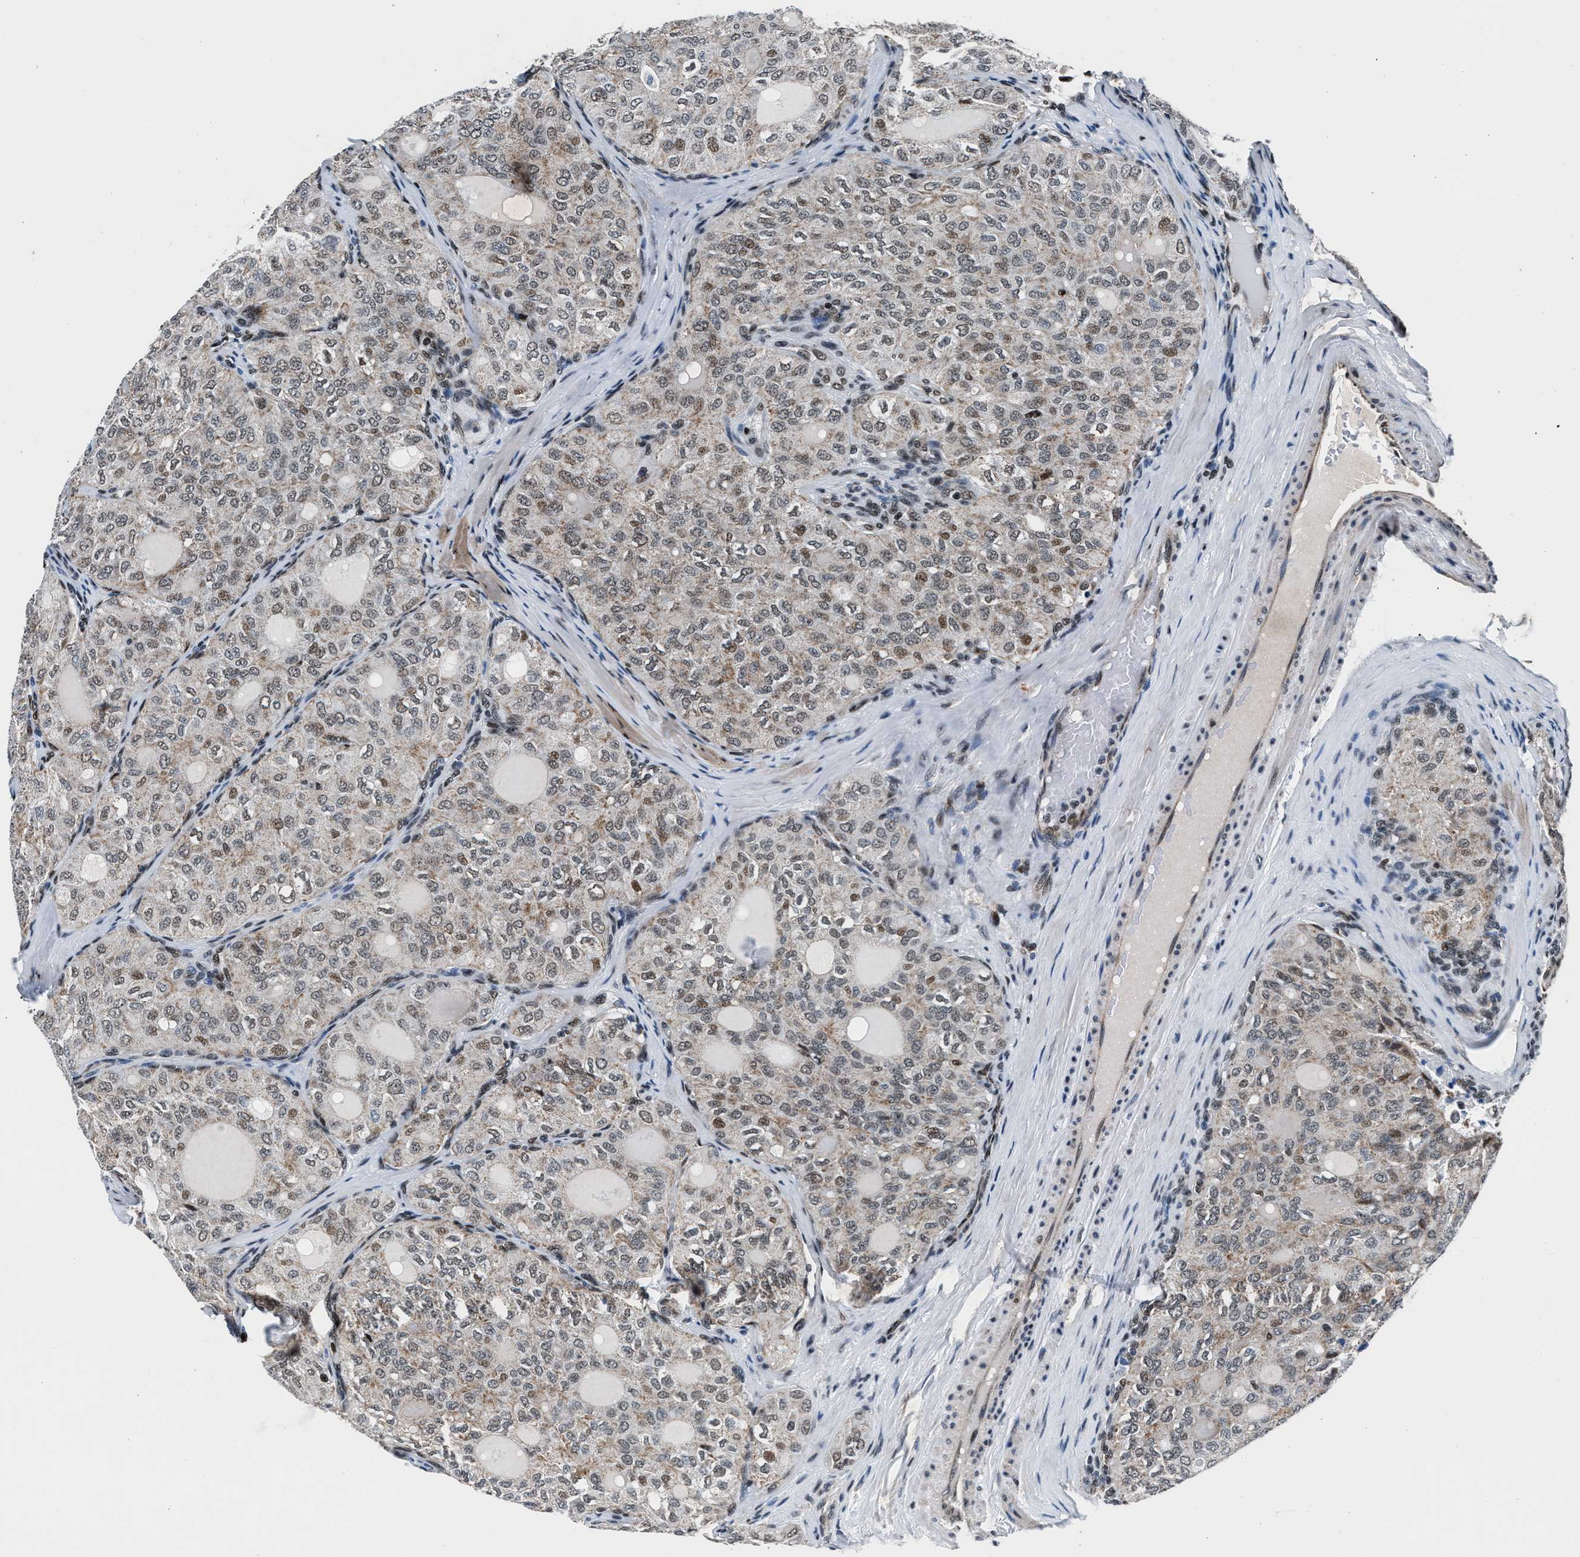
{"staining": {"intensity": "moderate", "quantity": "25%-75%", "location": "nuclear"}, "tissue": "thyroid cancer", "cell_type": "Tumor cells", "image_type": "cancer", "snomed": [{"axis": "morphology", "description": "Follicular adenoma carcinoma, NOS"}, {"axis": "topography", "description": "Thyroid gland"}], "caption": "Protein expression analysis of human follicular adenoma carcinoma (thyroid) reveals moderate nuclear positivity in approximately 25%-75% of tumor cells.", "gene": "PRRC2B", "patient": {"sex": "male", "age": 75}}